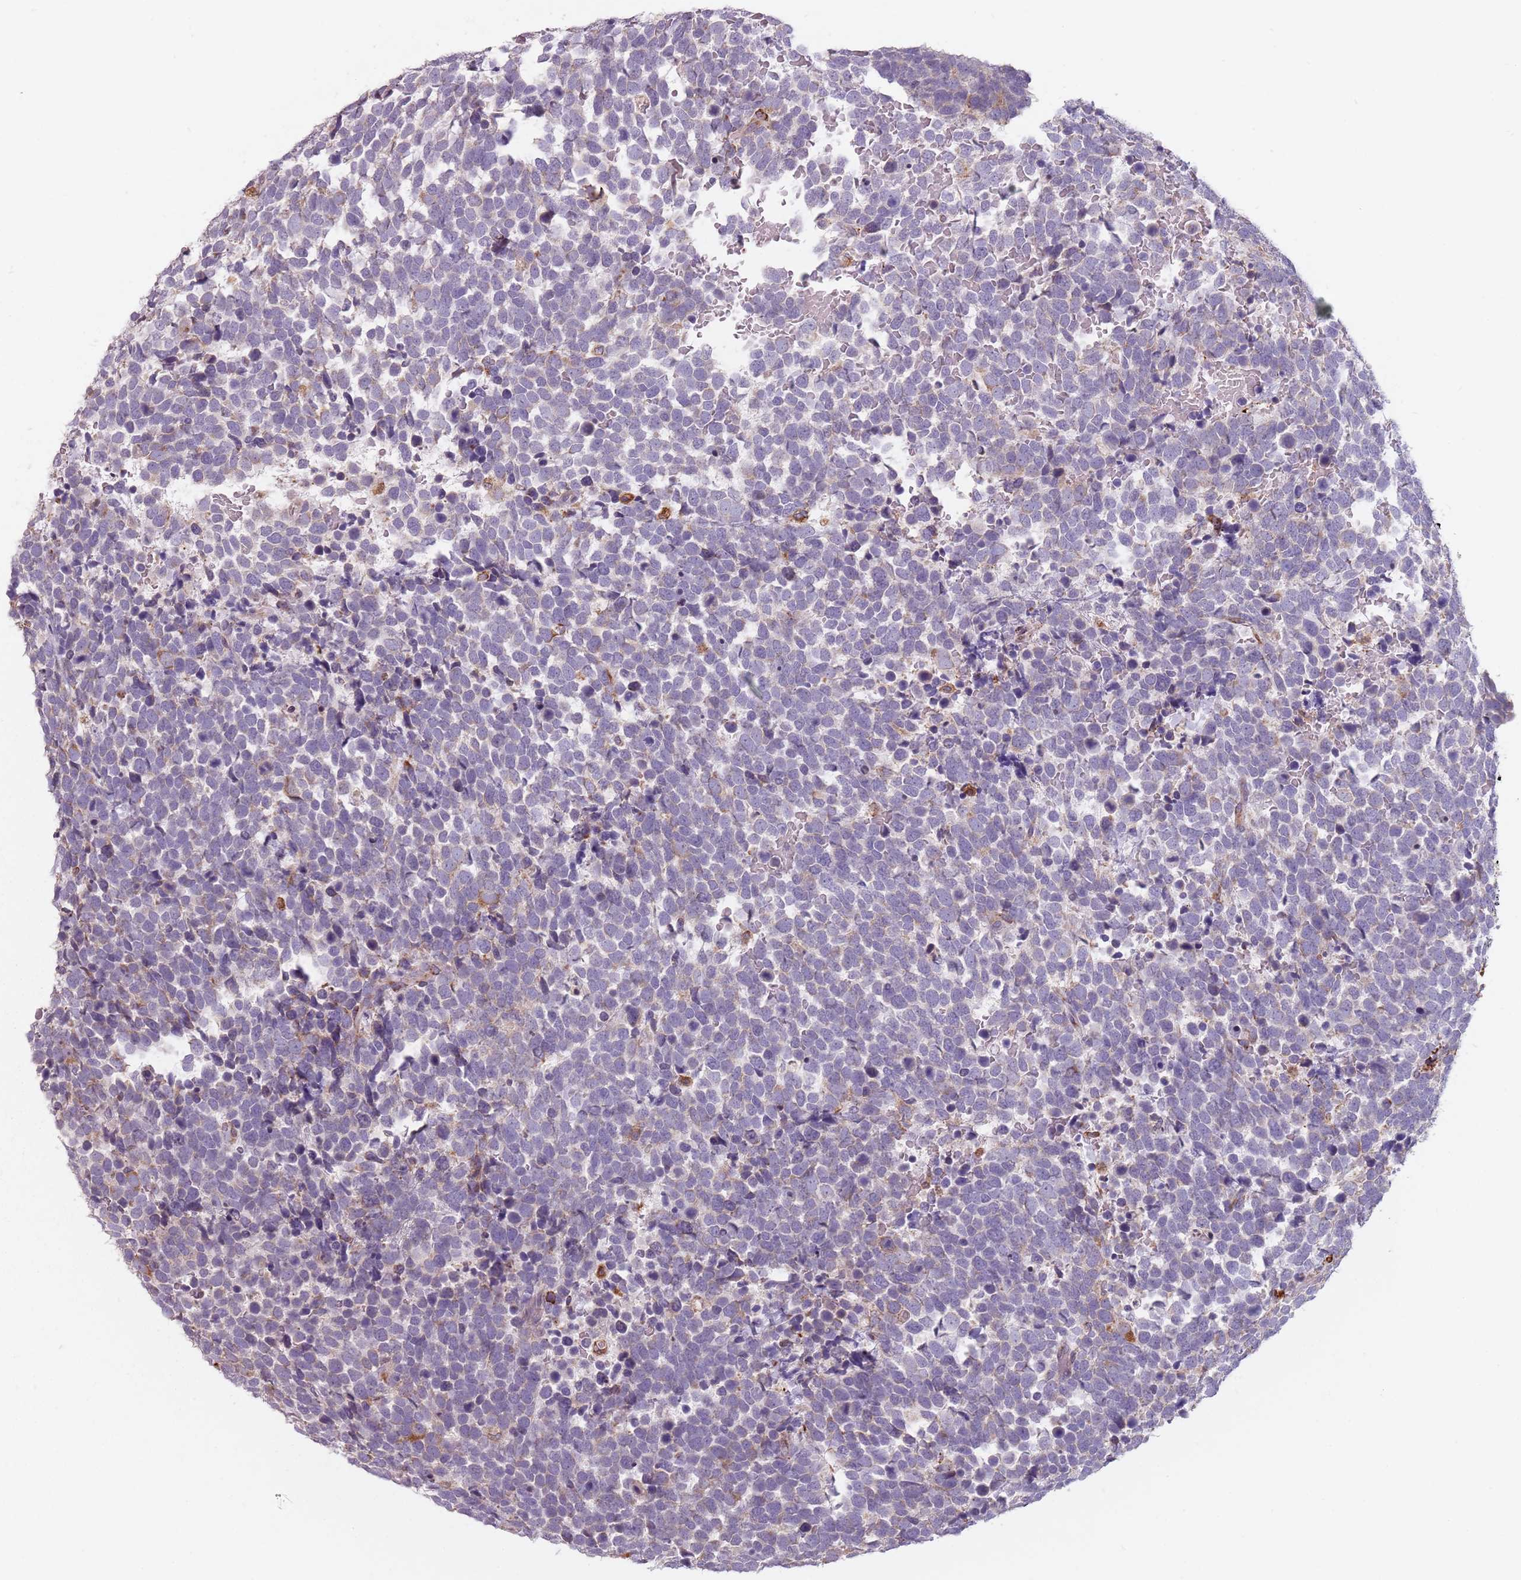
{"staining": {"intensity": "negative", "quantity": "none", "location": "none"}, "tissue": "urothelial cancer", "cell_type": "Tumor cells", "image_type": "cancer", "snomed": [{"axis": "morphology", "description": "Urothelial carcinoma, High grade"}, {"axis": "topography", "description": "Urinary bladder"}], "caption": "This is an immunohistochemistry photomicrograph of high-grade urothelial carcinoma. There is no positivity in tumor cells.", "gene": "RPS9", "patient": {"sex": "female", "age": 82}}